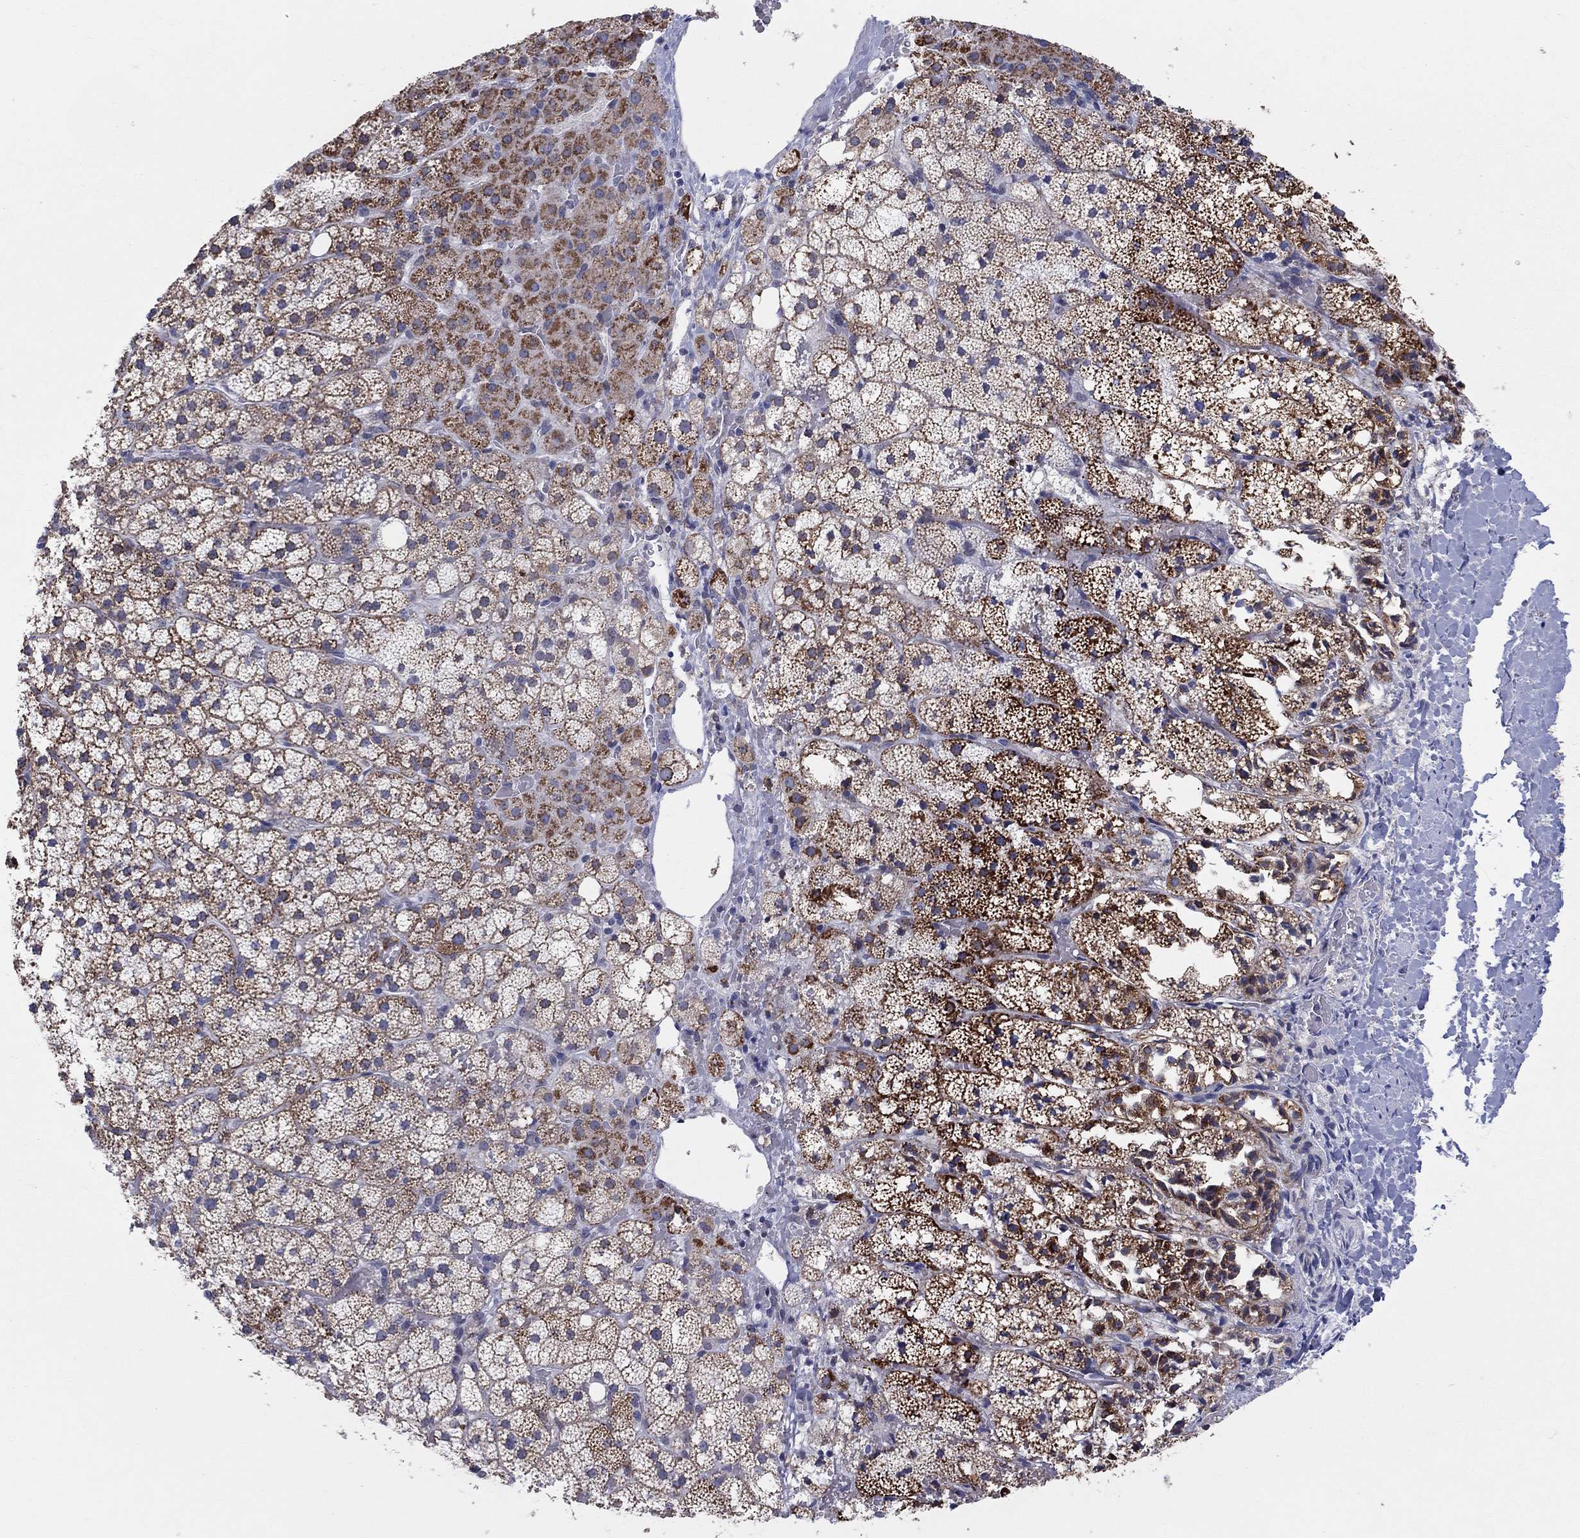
{"staining": {"intensity": "strong", "quantity": "25%-75%", "location": "cytoplasmic/membranous"}, "tissue": "adrenal gland", "cell_type": "Glandular cells", "image_type": "normal", "snomed": [{"axis": "morphology", "description": "Normal tissue, NOS"}, {"axis": "topography", "description": "Adrenal gland"}], "caption": "The immunohistochemical stain highlights strong cytoplasmic/membranous positivity in glandular cells of normal adrenal gland.", "gene": "KISS1R", "patient": {"sex": "male", "age": 53}}